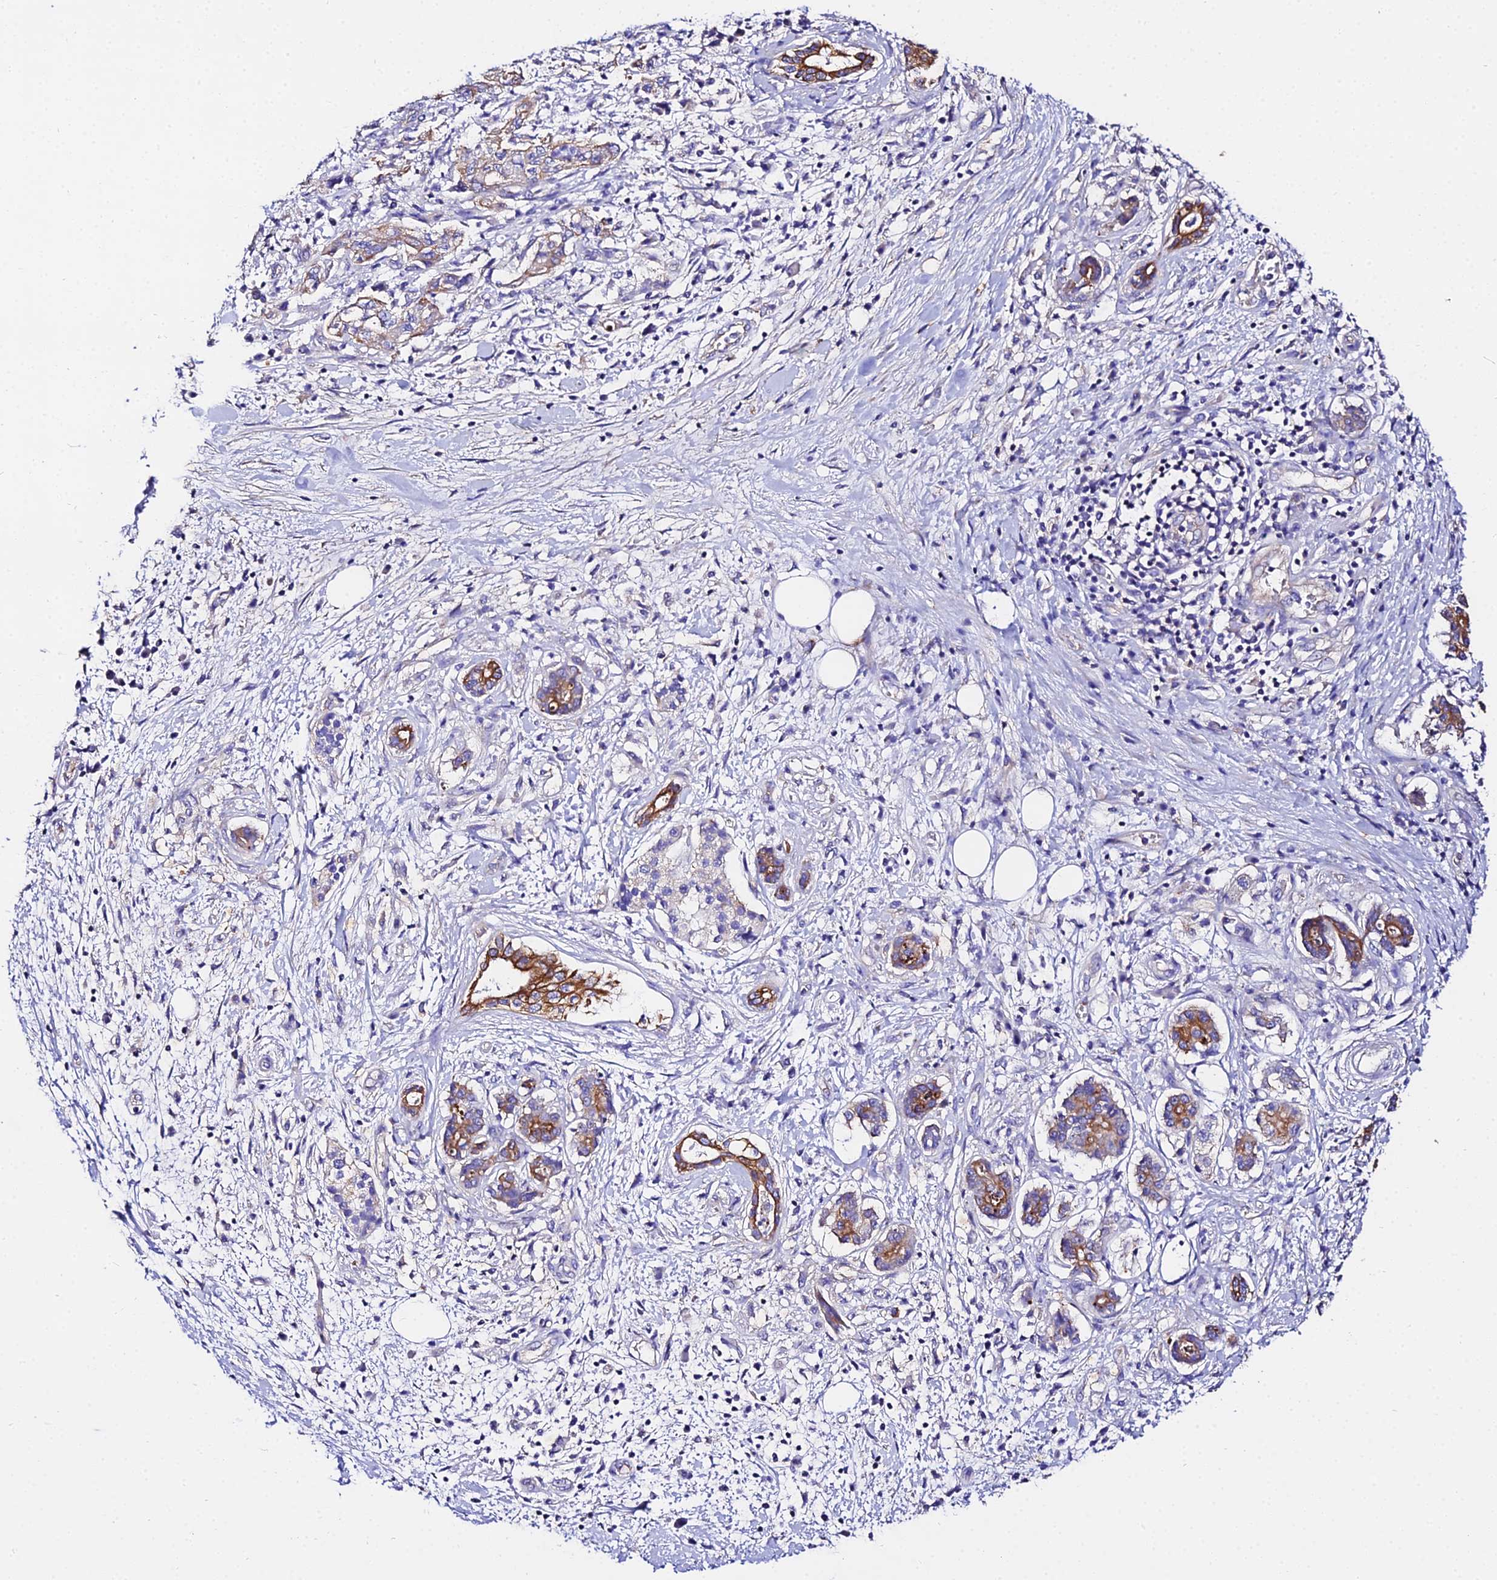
{"staining": {"intensity": "moderate", "quantity": ">75%", "location": "cytoplasmic/membranous"}, "tissue": "pancreatic cancer", "cell_type": "Tumor cells", "image_type": "cancer", "snomed": [{"axis": "morphology", "description": "Adenocarcinoma, NOS"}, {"axis": "topography", "description": "Pancreas"}], "caption": "A medium amount of moderate cytoplasmic/membranous positivity is appreciated in approximately >75% of tumor cells in pancreatic cancer tissue. (Brightfield microscopy of DAB IHC at high magnification).", "gene": "DAW1", "patient": {"sex": "female", "age": 73}}